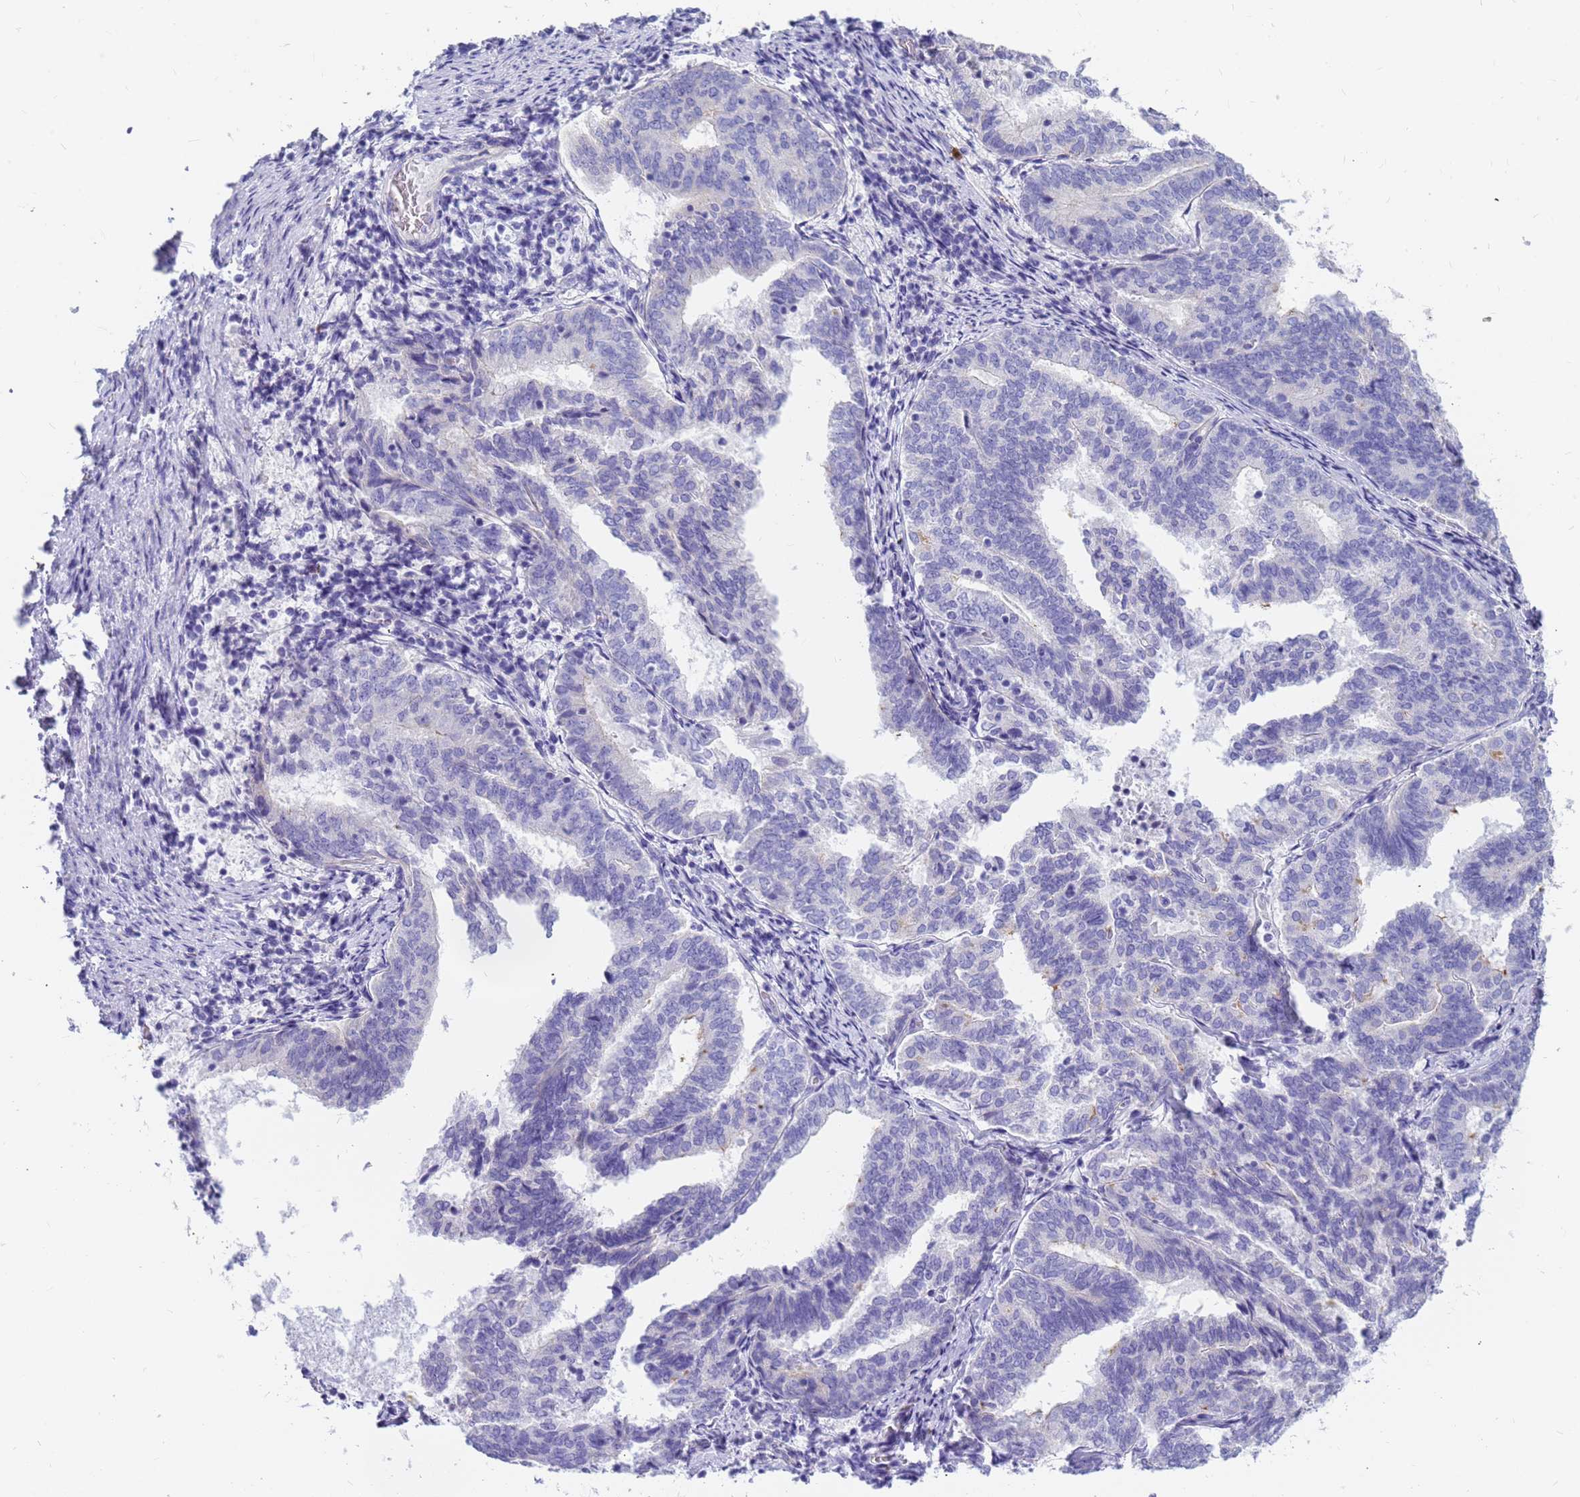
{"staining": {"intensity": "negative", "quantity": "none", "location": "none"}, "tissue": "endometrial cancer", "cell_type": "Tumor cells", "image_type": "cancer", "snomed": [{"axis": "morphology", "description": "Adenocarcinoma, NOS"}, {"axis": "topography", "description": "Endometrium"}], "caption": "Protein analysis of endometrial cancer displays no significant staining in tumor cells.", "gene": "RNASE2", "patient": {"sex": "female", "age": 80}}